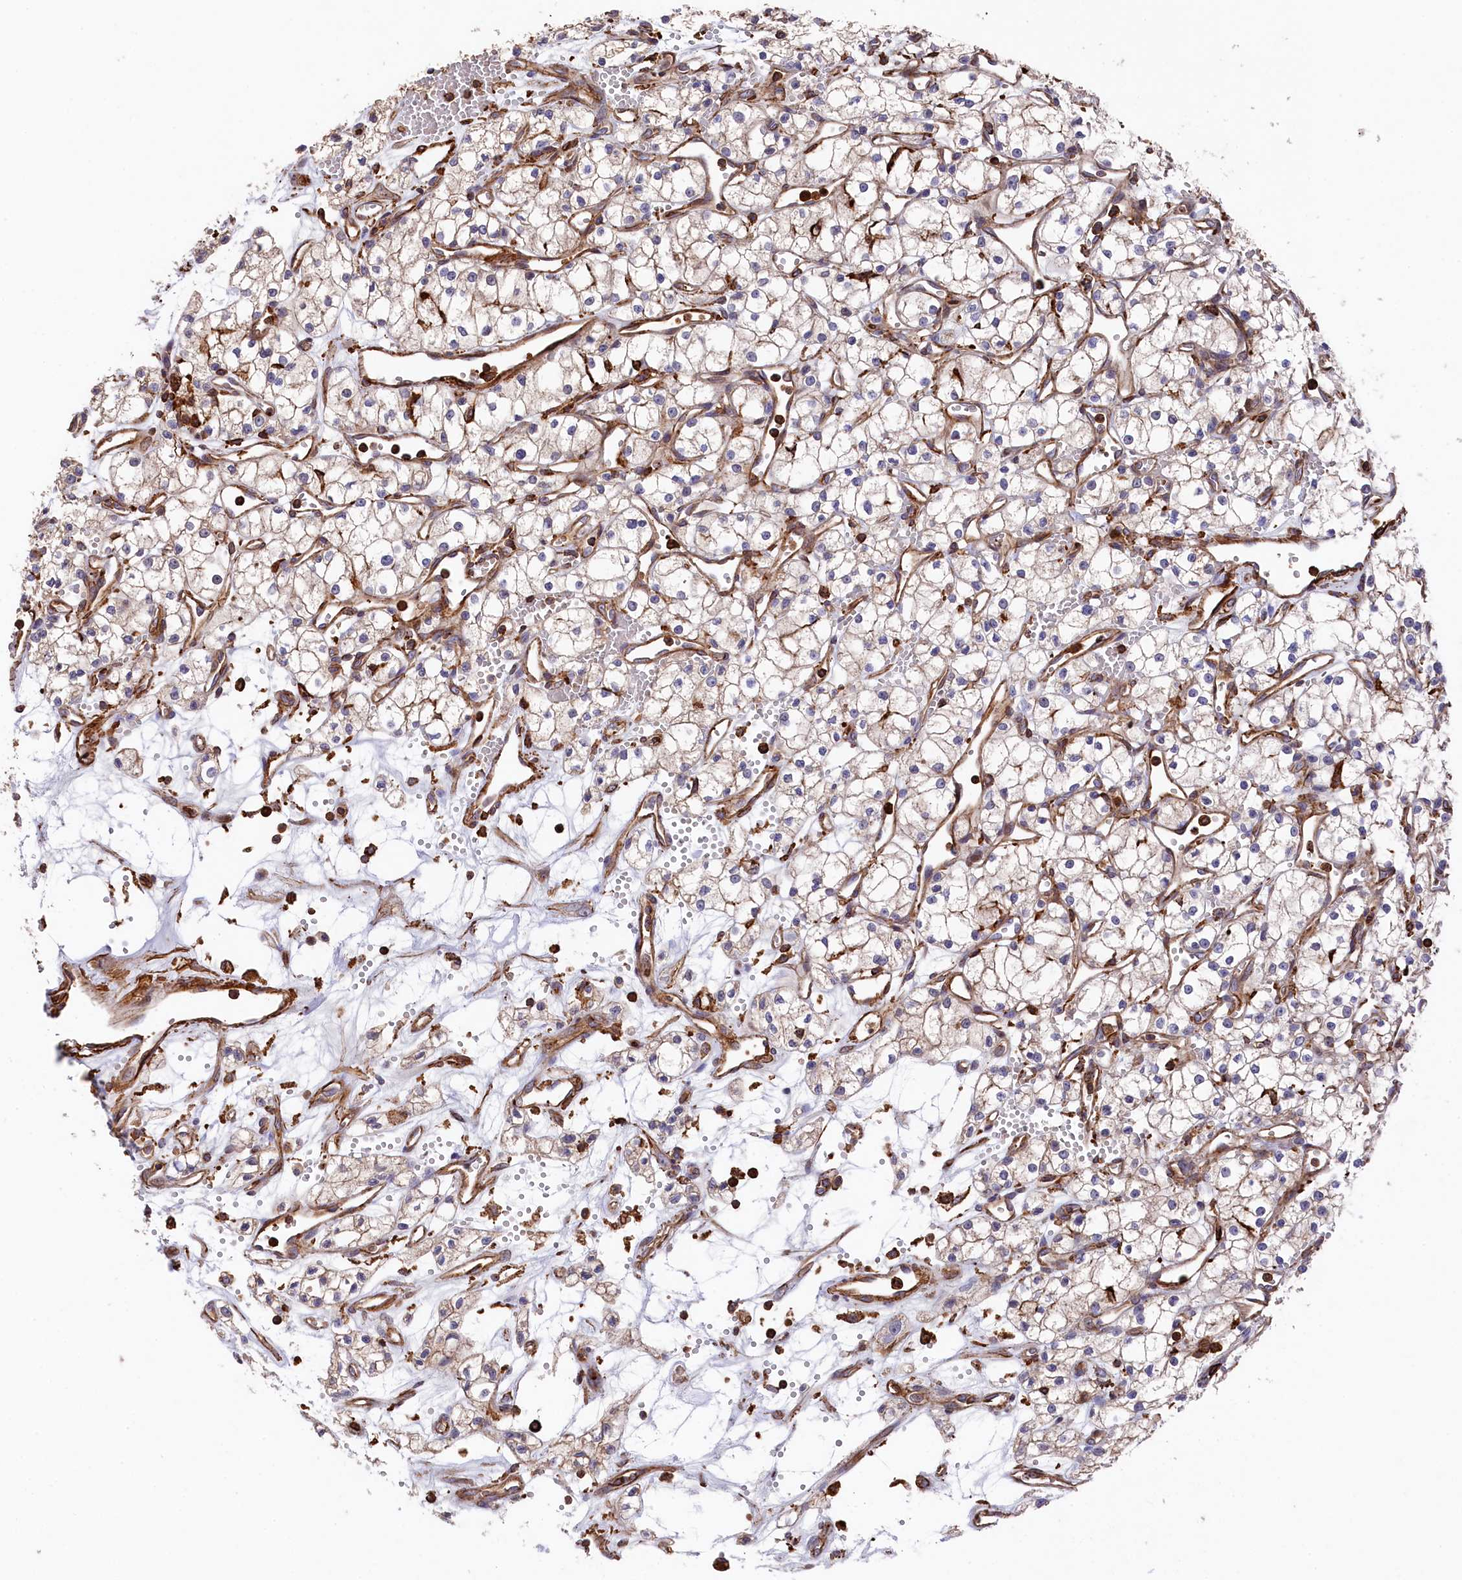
{"staining": {"intensity": "weak", "quantity": "<25%", "location": "cytoplasmic/membranous"}, "tissue": "renal cancer", "cell_type": "Tumor cells", "image_type": "cancer", "snomed": [{"axis": "morphology", "description": "Adenocarcinoma, NOS"}, {"axis": "topography", "description": "Kidney"}], "caption": "This is an immunohistochemistry histopathology image of human renal adenocarcinoma. There is no staining in tumor cells.", "gene": "RAPSN", "patient": {"sex": "male", "age": 59}}